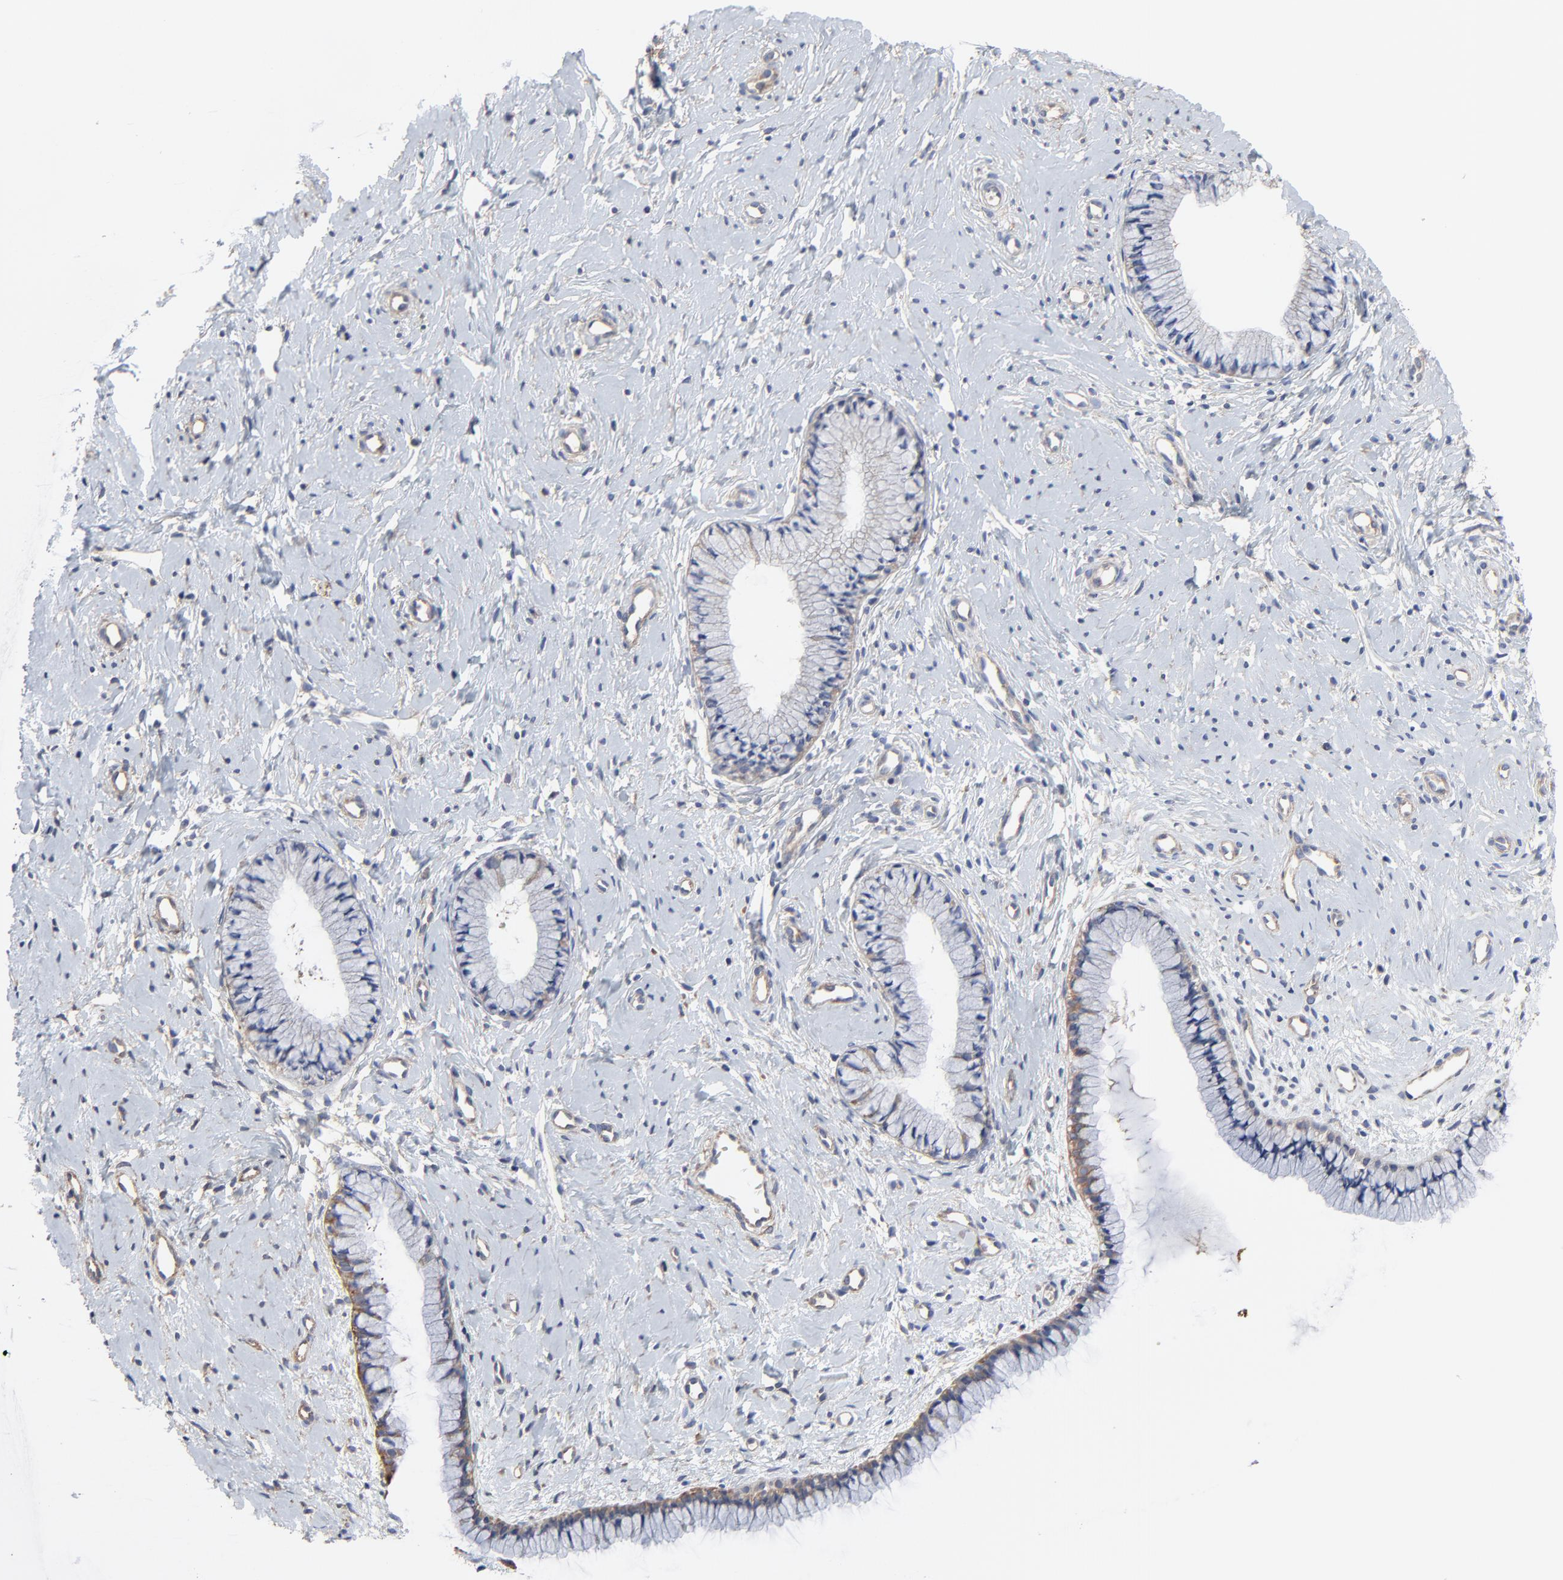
{"staining": {"intensity": "moderate", "quantity": ">75%", "location": "cytoplasmic/membranous"}, "tissue": "cervix", "cell_type": "Glandular cells", "image_type": "normal", "snomed": [{"axis": "morphology", "description": "Normal tissue, NOS"}, {"axis": "topography", "description": "Cervix"}], "caption": "Glandular cells show moderate cytoplasmic/membranous expression in approximately >75% of cells in benign cervix. (DAB (3,3'-diaminobenzidine) = brown stain, brightfield microscopy at high magnification).", "gene": "NXF3", "patient": {"sex": "female", "age": 46}}